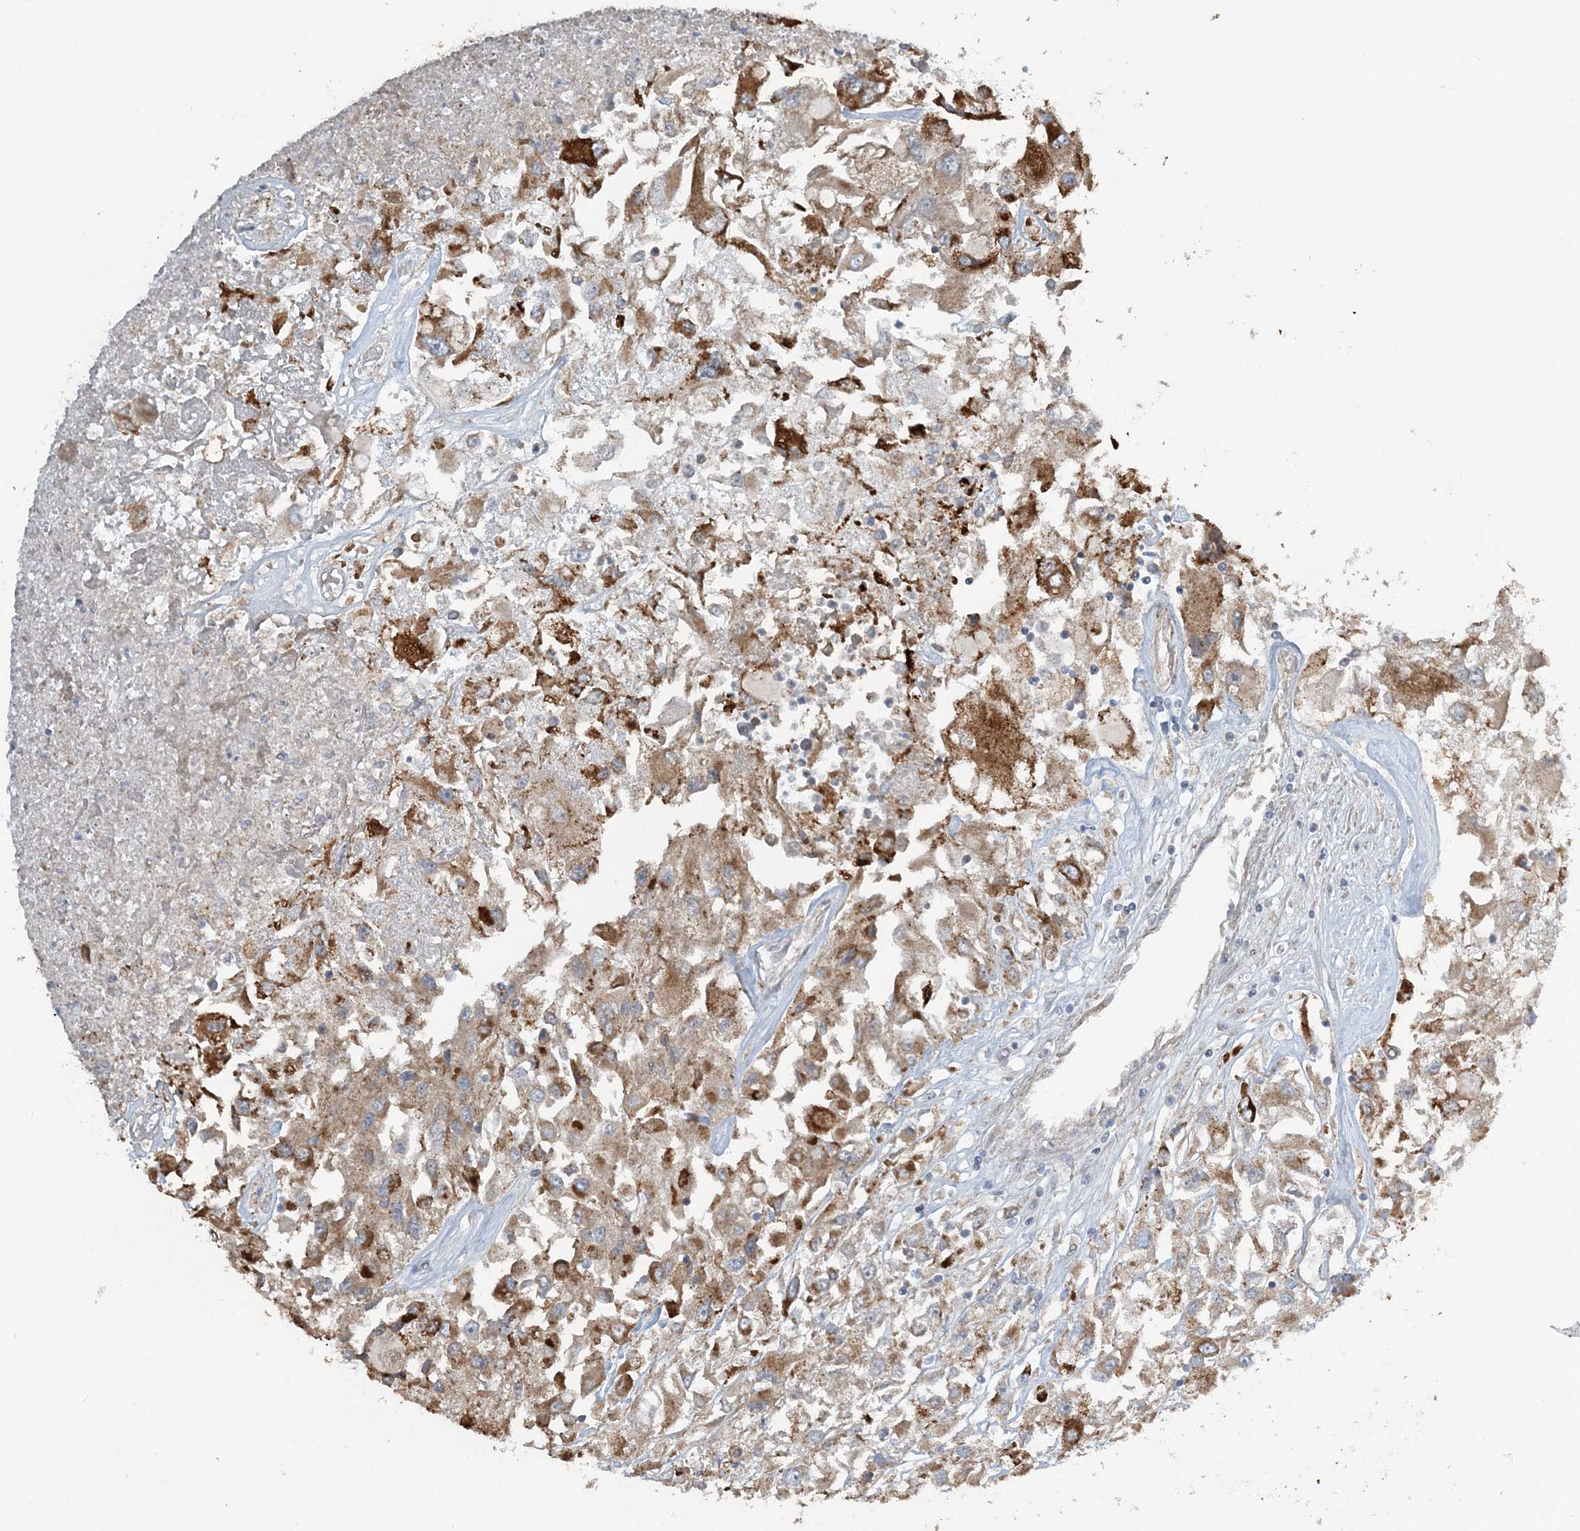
{"staining": {"intensity": "weak", "quantity": ">75%", "location": "cytoplasmic/membranous"}, "tissue": "renal cancer", "cell_type": "Tumor cells", "image_type": "cancer", "snomed": [{"axis": "morphology", "description": "Adenocarcinoma, NOS"}, {"axis": "topography", "description": "Kidney"}], "caption": "IHC micrograph of neoplastic tissue: human renal cancer (adenocarcinoma) stained using immunohistochemistry (IHC) reveals low levels of weak protein expression localized specifically in the cytoplasmic/membranous of tumor cells, appearing as a cytoplasmic/membranous brown color.", "gene": "SLC4A10", "patient": {"sex": "female", "age": 52}}